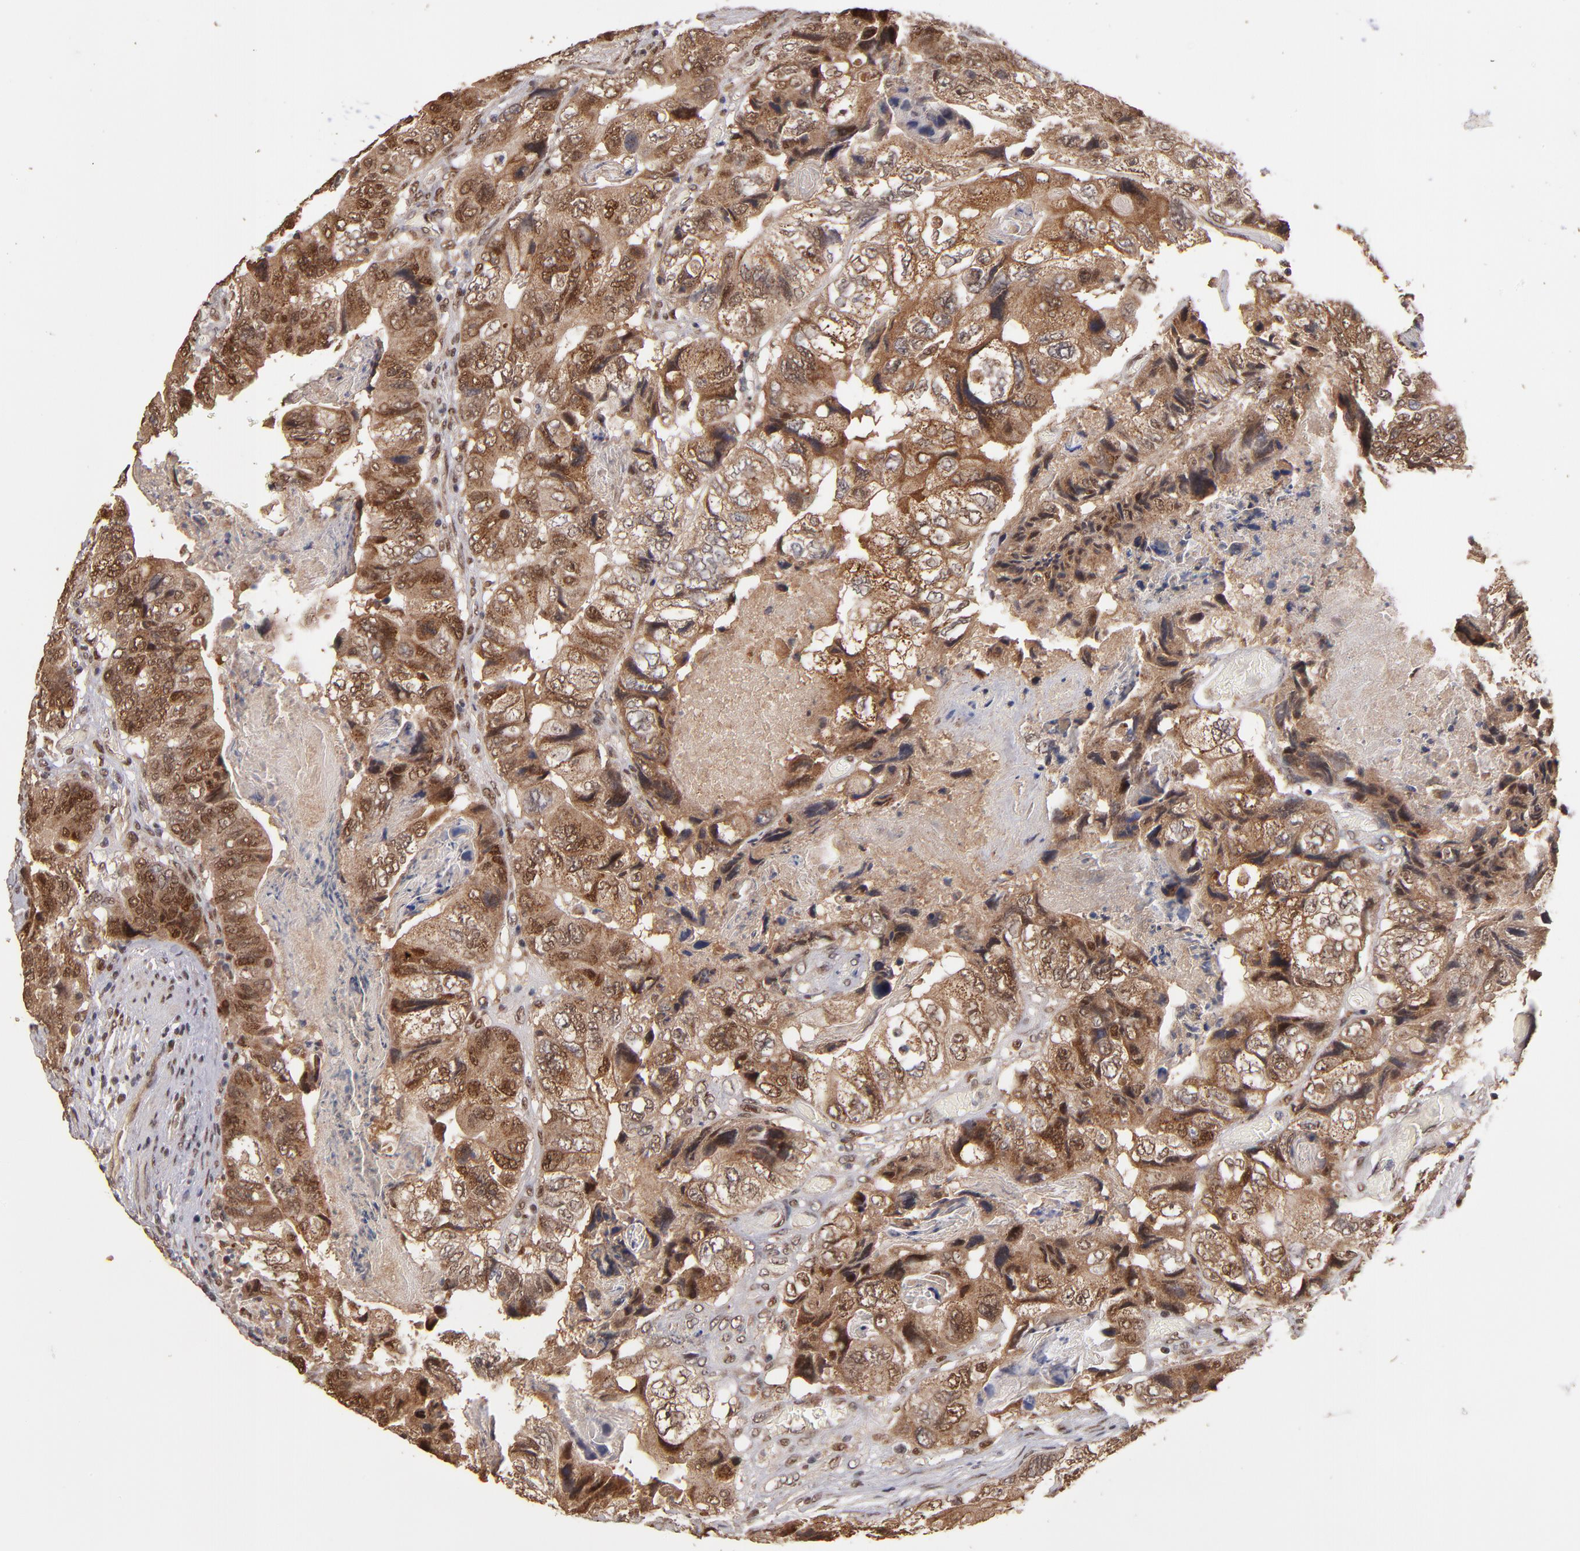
{"staining": {"intensity": "moderate", "quantity": ">75%", "location": "cytoplasmic/membranous,nuclear"}, "tissue": "colorectal cancer", "cell_type": "Tumor cells", "image_type": "cancer", "snomed": [{"axis": "morphology", "description": "Adenocarcinoma, NOS"}, {"axis": "topography", "description": "Rectum"}], "caption": "A high-resolution histopathology image shows immunohistochemistry staining of colorectal cancer, which displays moderate cytoplasmic/membranous and nuclear positivity in about >75% of tumor cells.", "gene": "EAPP", "patient": {"sex": "female", "age": 82}}